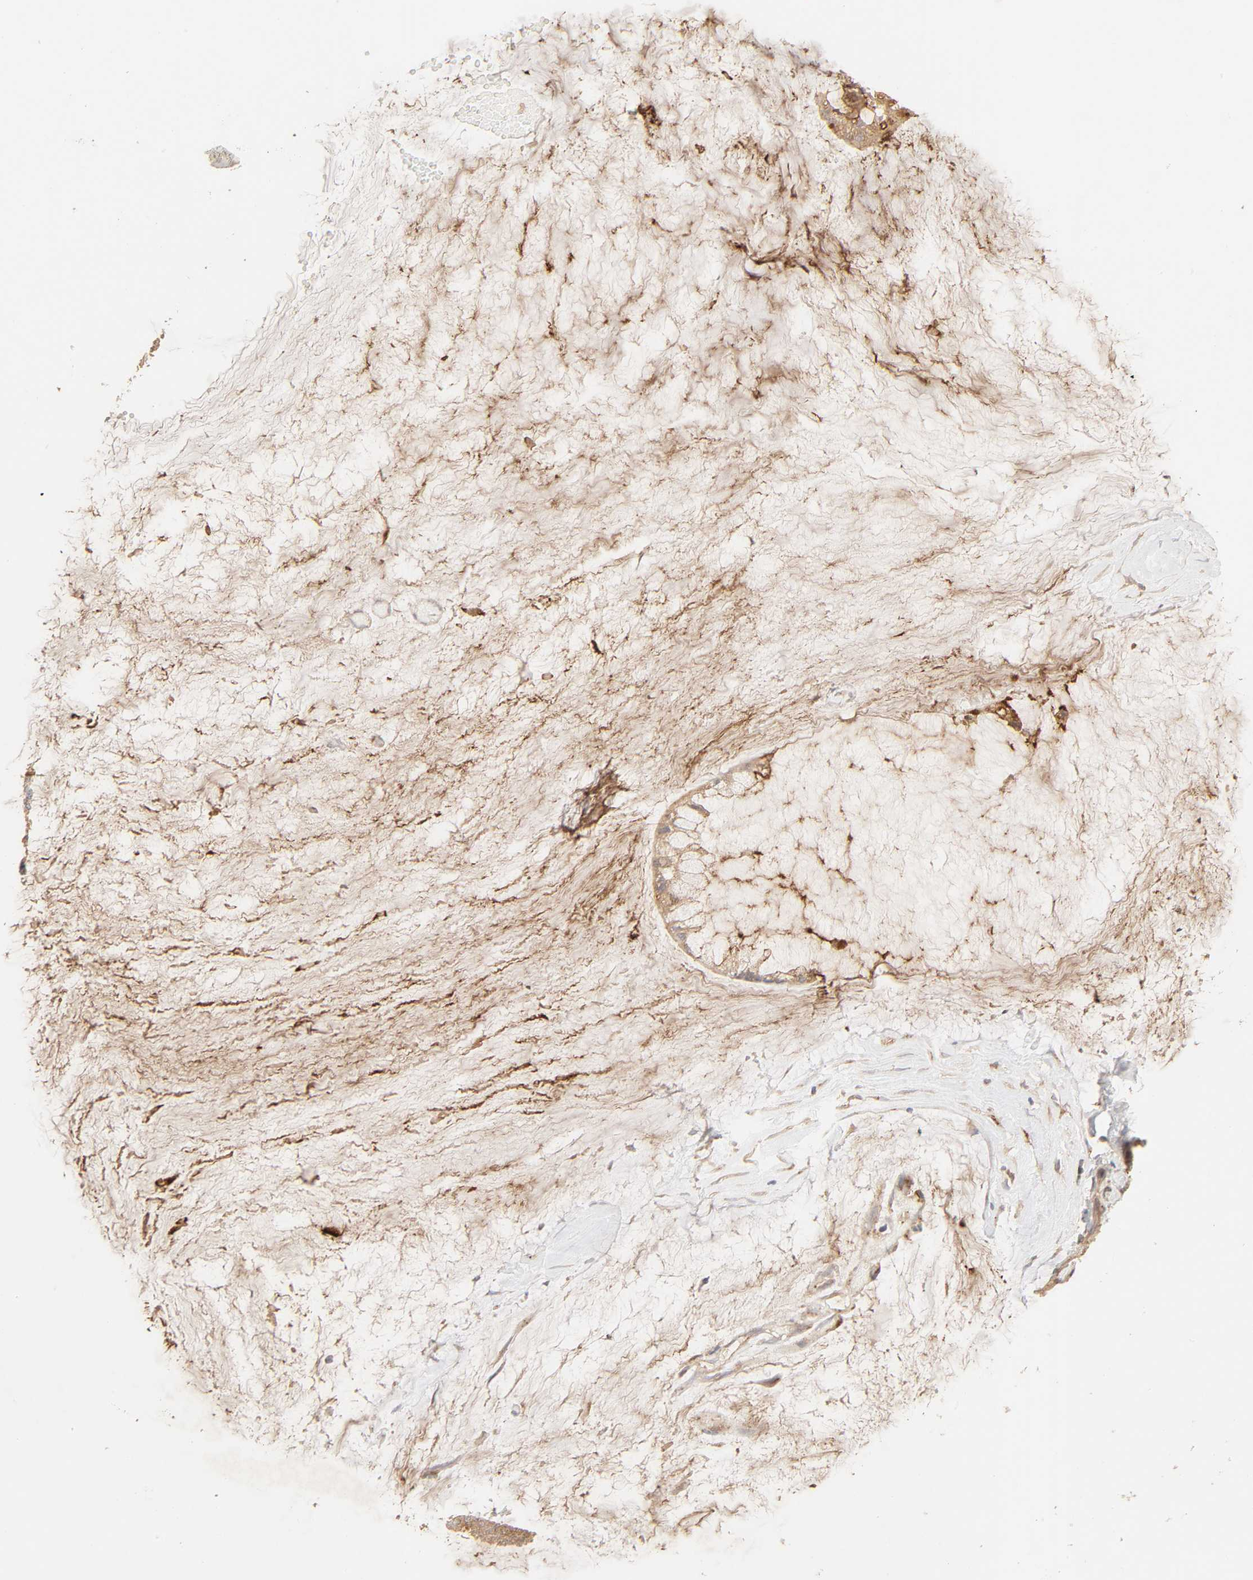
{"staining": {"intensity": "weak", "quantity": ">75%", "location": "cytoplasmic/membranous"}, "tissue": "ovarian cancer", "cell_type": "Tumor cells", "image_type": "cancer", "snomed": [{"axis": "morphology", "description": "Cystadenocarcinoma, mucinous, NOS"}, {"axis": "topography", "description": "Ovary"}], "caption": "Immunohistochemical staining of human ovarian cancer demonstrates low levels of weak cytoplasmic/membranous positivity in approximately >75% of tumor cells.", "gene": "EPS8", "patient": {"sex": "female", "age": 39}}